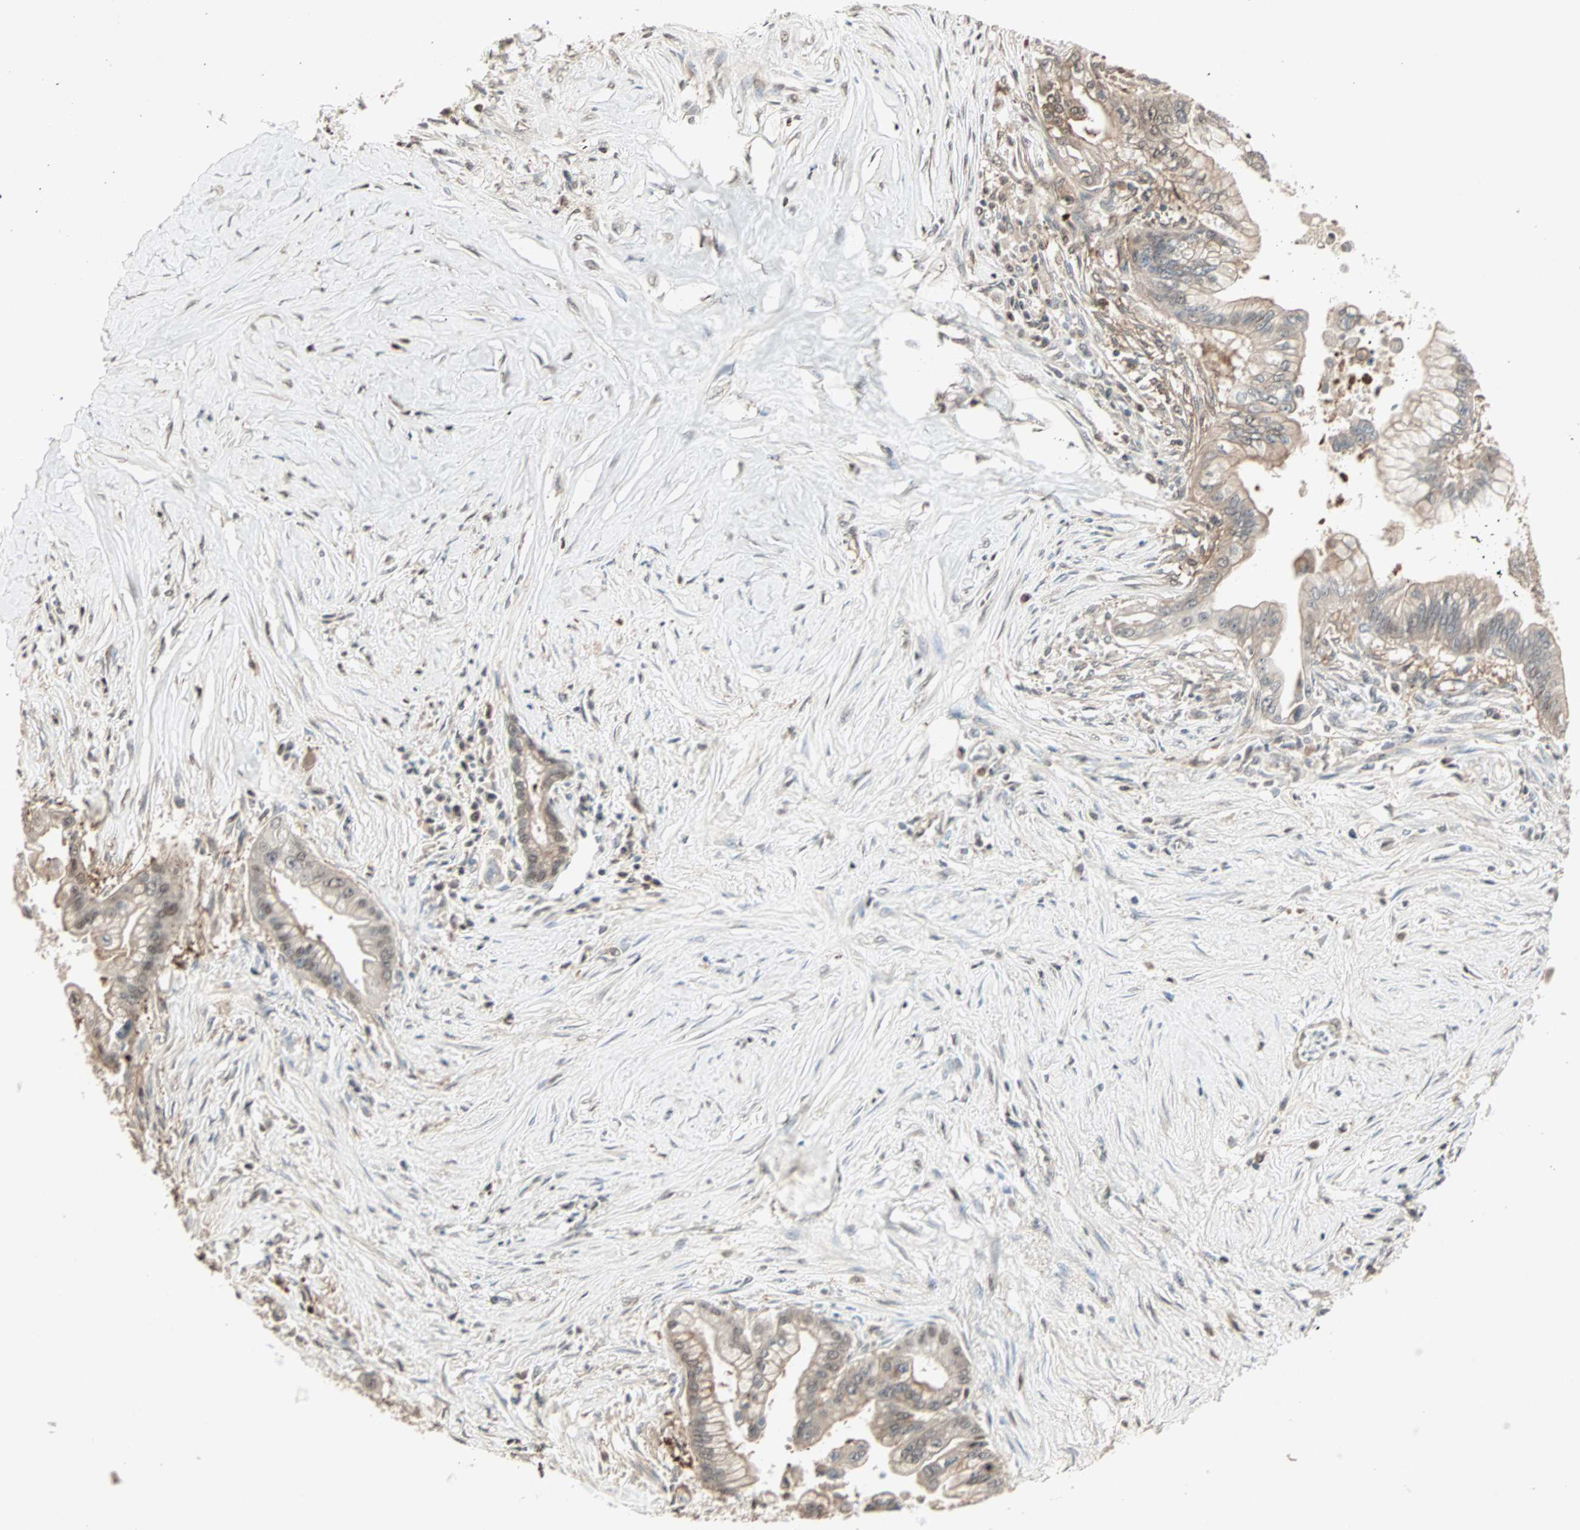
{"staining": {"intensity": "weak", "quantity": ">75%", "location": "cytoplasmic/membranous"}, "tissue": "pancreatic cancer", "cell_type": "Tumor cells", "image_type": "cancer", "snomed": [{"axis": "morphology", "description": "Adenocarcinoma, NOS"}, {"axis": "topography", "description": "Pancreas"}], "caption": "Human pancreatic cancer stained with a protein marker shows weak staining in tumor cells.", "gene": "DRG2", "patient": {"sex": "male", "age": 59}}